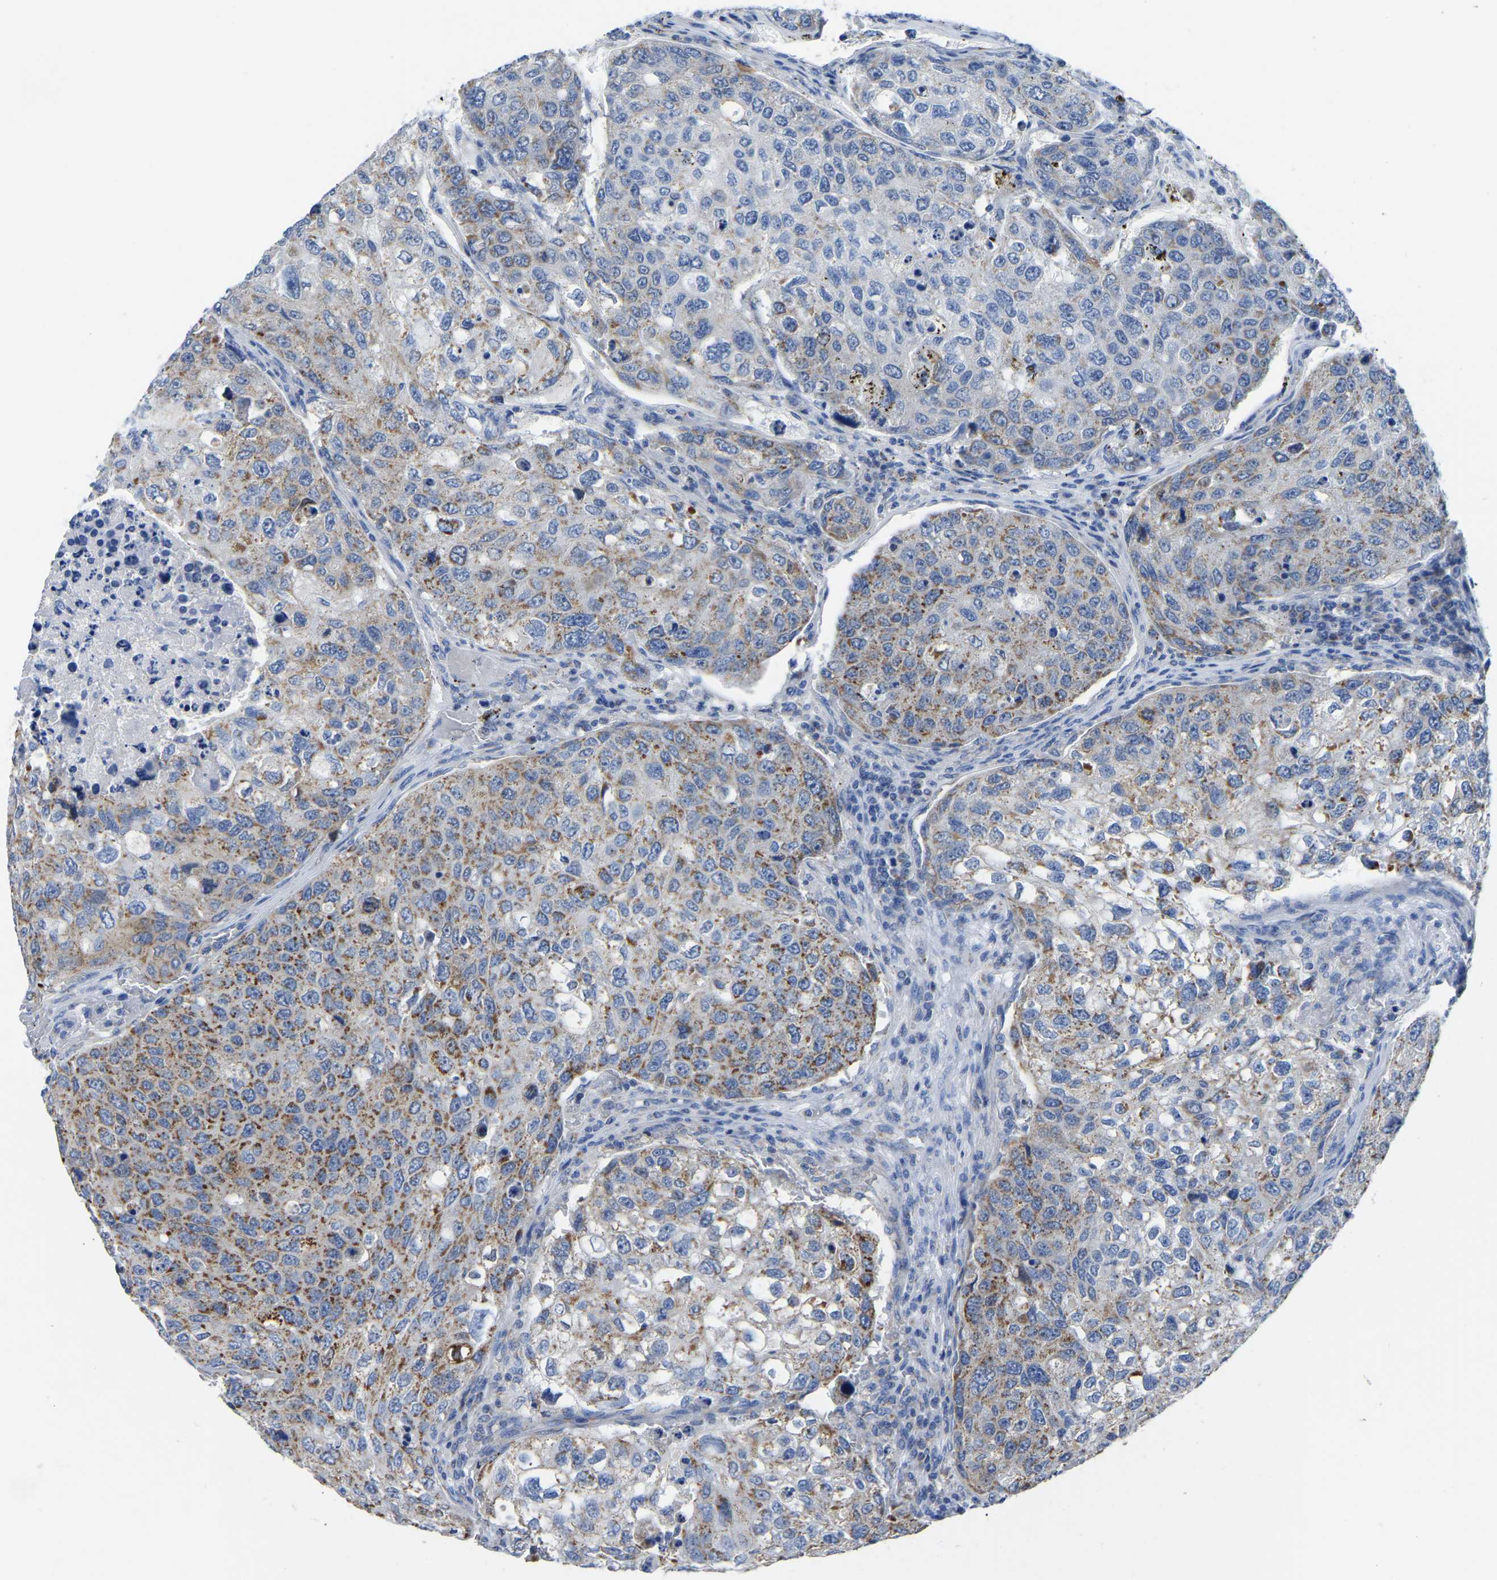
{"staining": {"intensity": "moderate", "quantity": "25%-75%", "location": "cytoplasmic/membranous"}, "tissue": "urothelial cancer", "cell_type": "Tumor cells", "image_type": "cancer", "snomed": [{"axis": "morphology", "description": "Urothelial carcinoma, High grade"}, {"axis": "topography", "description": "Lymph node"}, {"axis": "topography", "description": "Urinary bladder"}], "caption": "Tumor cells display moderate cytoplasmic/membranous positivity in approximately 25%-75% of cells in urothelial cancer.", "gene": "ETFA", "patient": {"sex": "male", "age": 51}}